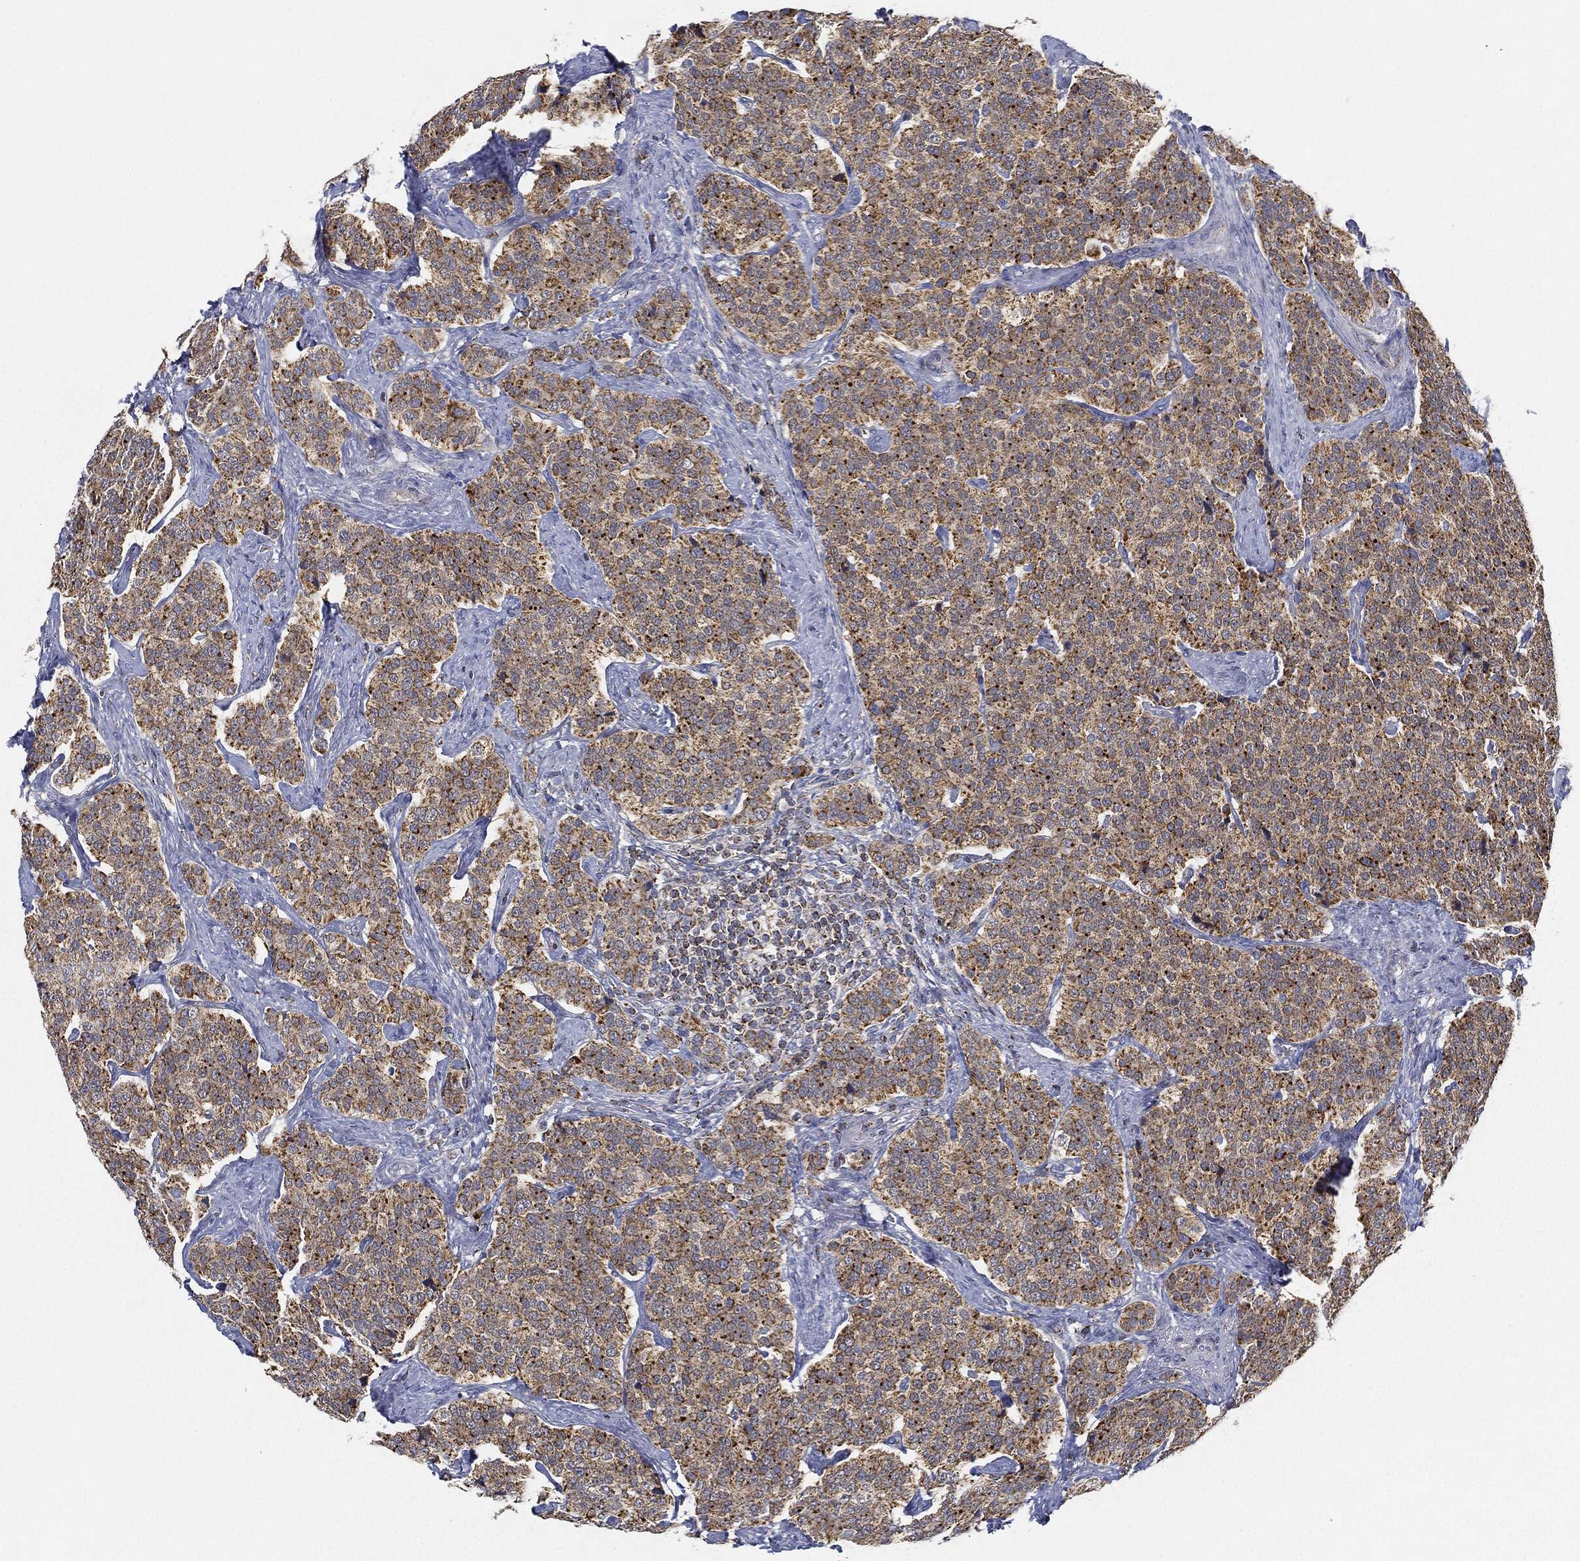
{"staining": {"intensity": "strong", "quantity": ">75%", "location": "cytoplasmic/membranous"}, "tissue": "carcinoid", "cell_type": "Tumor cells", "image_type": "cancer", "snomed": [{"axis": "morphology", "description": "Carcinoid, malignant, NOS"}, {"axis": "topography", "description": "Small intestine"}], "caption": "Carcinoid tissue shows strong cytoplasmic/membranous staining in about >75% of tumor cells (Stains: DAB (3,3'-diaminobenzidine) in brown, nuclei in blue, Microscopy: brightfield microscopy at high magnification).", "gene": "CAPN15", "patient": {"sex": "female", "age": 58}}